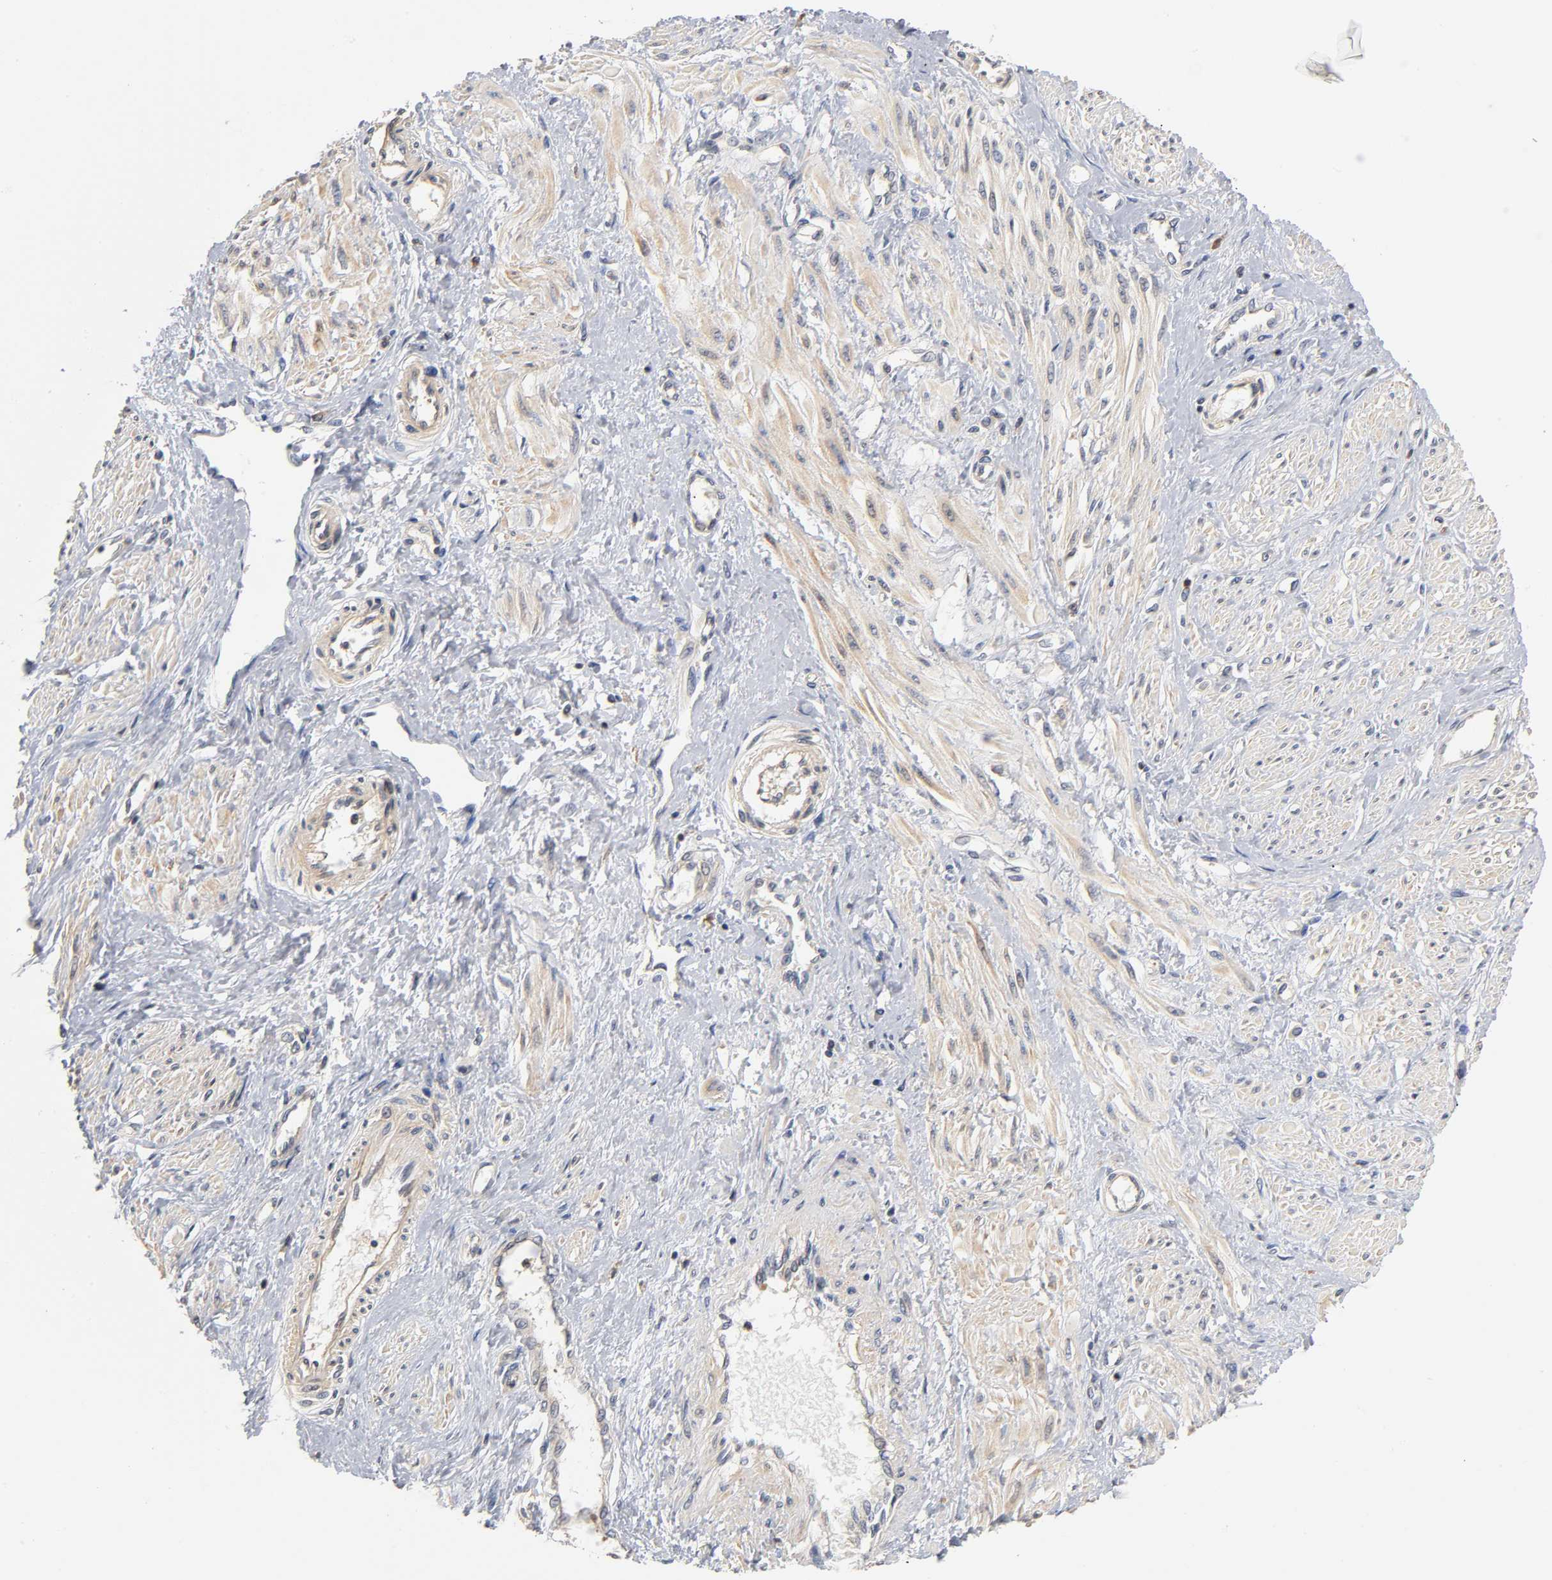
{"staining": {"intensity": "moderate", "quantity": "<25%", "location": "cytoplasmic/membranous"}, "tissue": "smooth muscle", "cell_type": "Smooth muscle cells", "image_type": "normal", "snomed": [{"axis": "morphology", "description": "Normal tissue, NOS"}, {"axis": "topography", "description": "Smooth muscle"}, {"axis": "topography", "description": "Uterus"}], "caption": "DAB immunohistochemical staining of unremarkable human smooth muscle displays moderate cytoplasmic/membranous protein expression in approximately <25% of smooth muscle cells.", "gene": "ACTR2", "patient": {"sex": "female", "age": 39}}